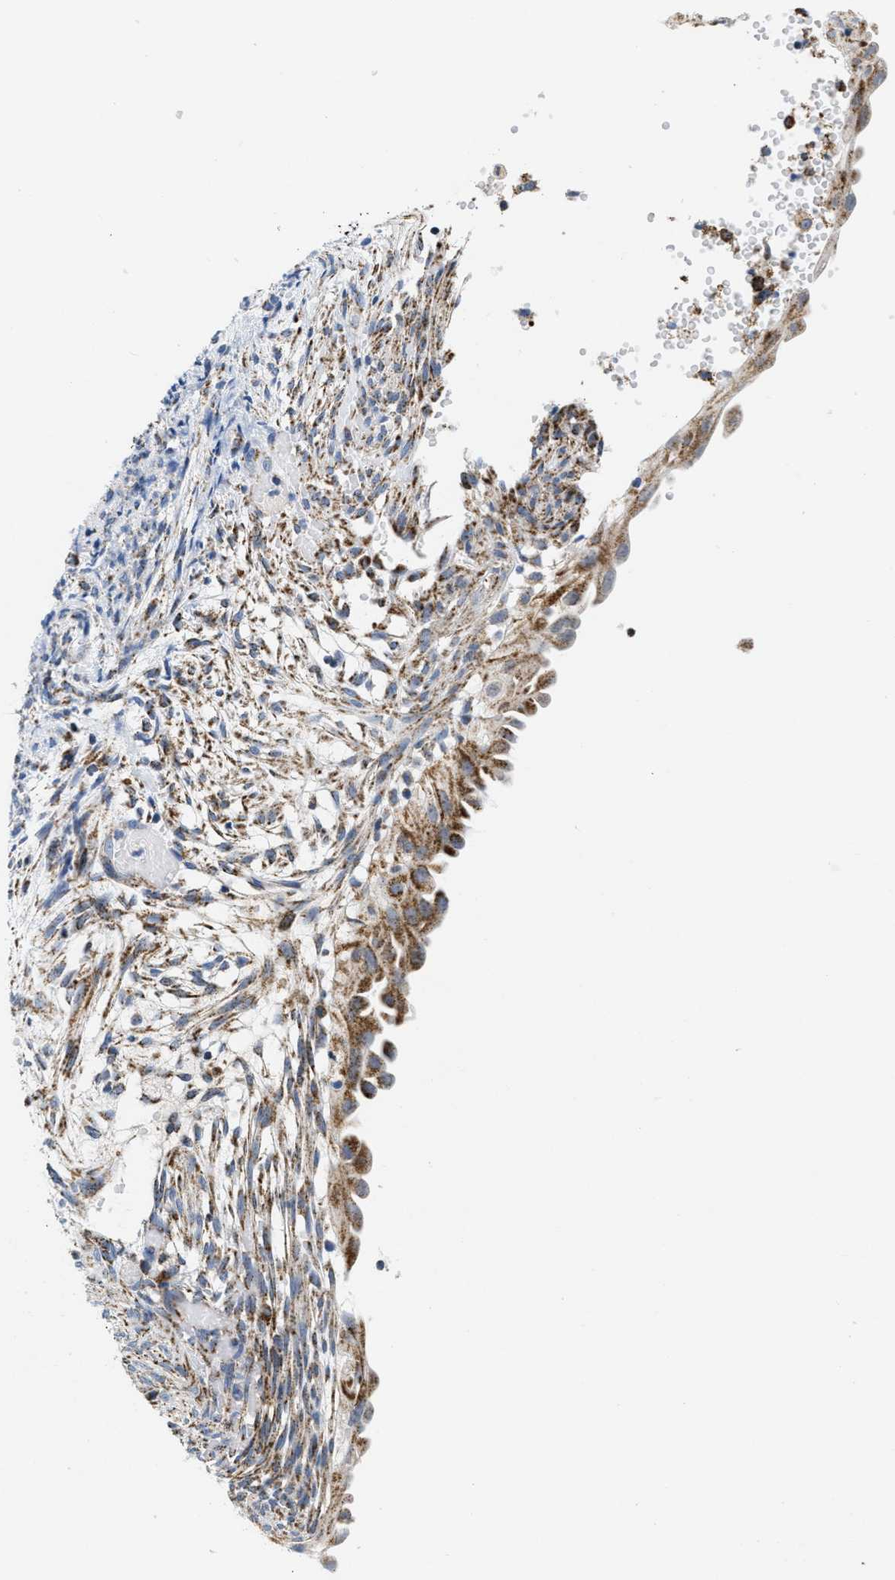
{"staining": {"intensity": "moderate", "quantity": ">75%", "location": "cytoplasmic/membranous"}, "tissue": "endometrial cancer", "cell_type": "Tumor cells", "image_type": "cancer", "snomed": [{"axis": "morphology", "description": "Adenocarcinoma, NOS"}, {"axis": "topography", "description": "Endometrium"}], "caption": "A high-resolution image shows immunohistochemistry staining of endometrial cancer, which displays moderate cytoplasmic/membranous positivity in about >75% of tumor cells.", "gene": "KCNJ5", "patient": {"sex": "female", "age": 58}}